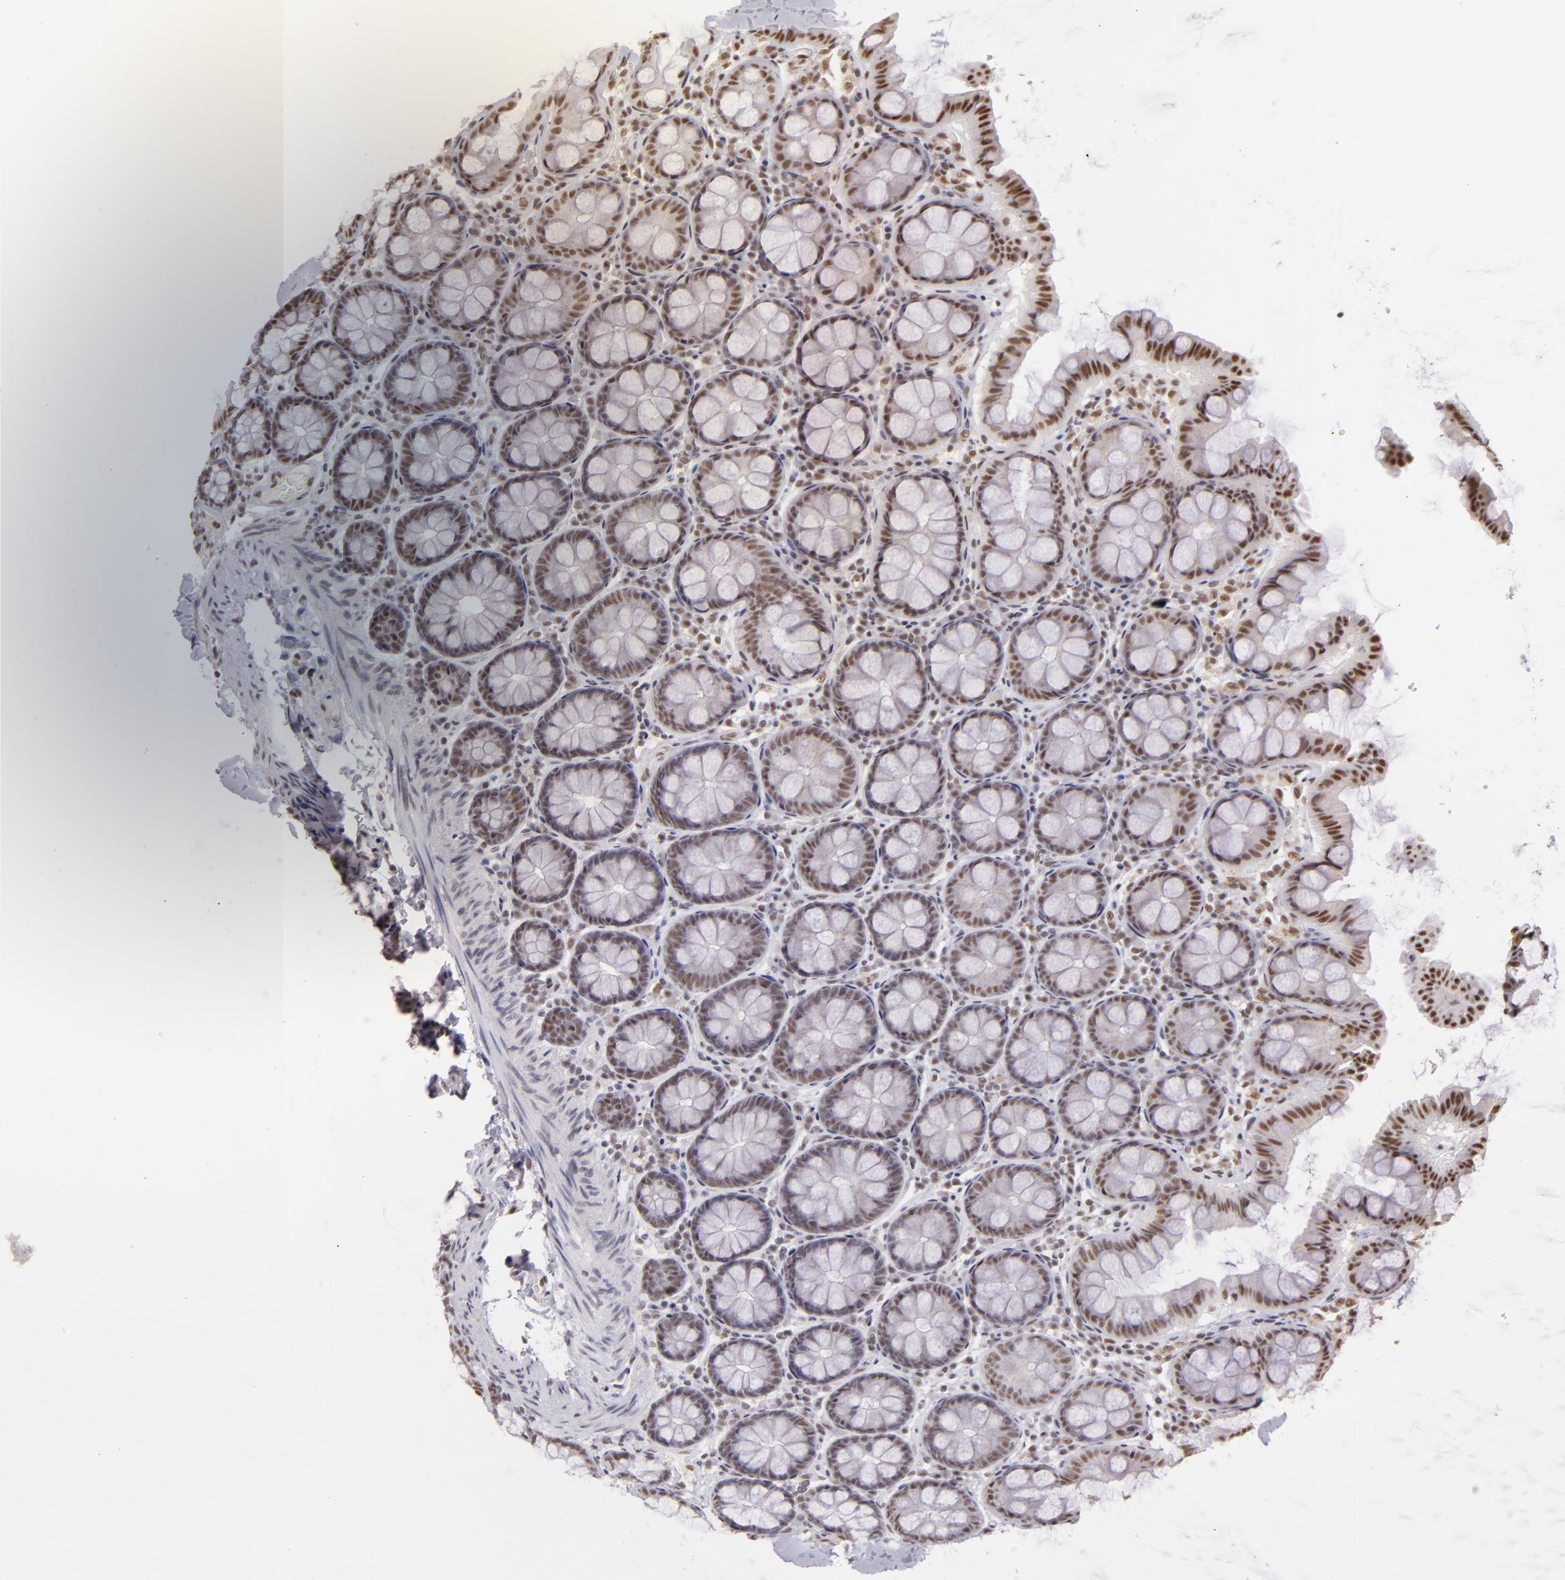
{"staining": {"intensity": "moderate", "quantity": ">75%", "location": "nuclear"}, "tissue": "colon", "cell_type": "Endothelial cells", "image_type": "normal", "snomed": [{"axis": "morphology", "description": "Normal tissue, NOS"}, {"axis": "topography", "description": "Colon"}], "caption": "The immunohistochemical stain highlights moderate nuclear staining in endothelial cells of unremarkable colon. The staining was performed using DAB, with brown indicating positive protein expression. Nuclei are stained blue with hematoxylin.", "gene": "INTS6", "patient": {"sex": "female", "age": 61}}